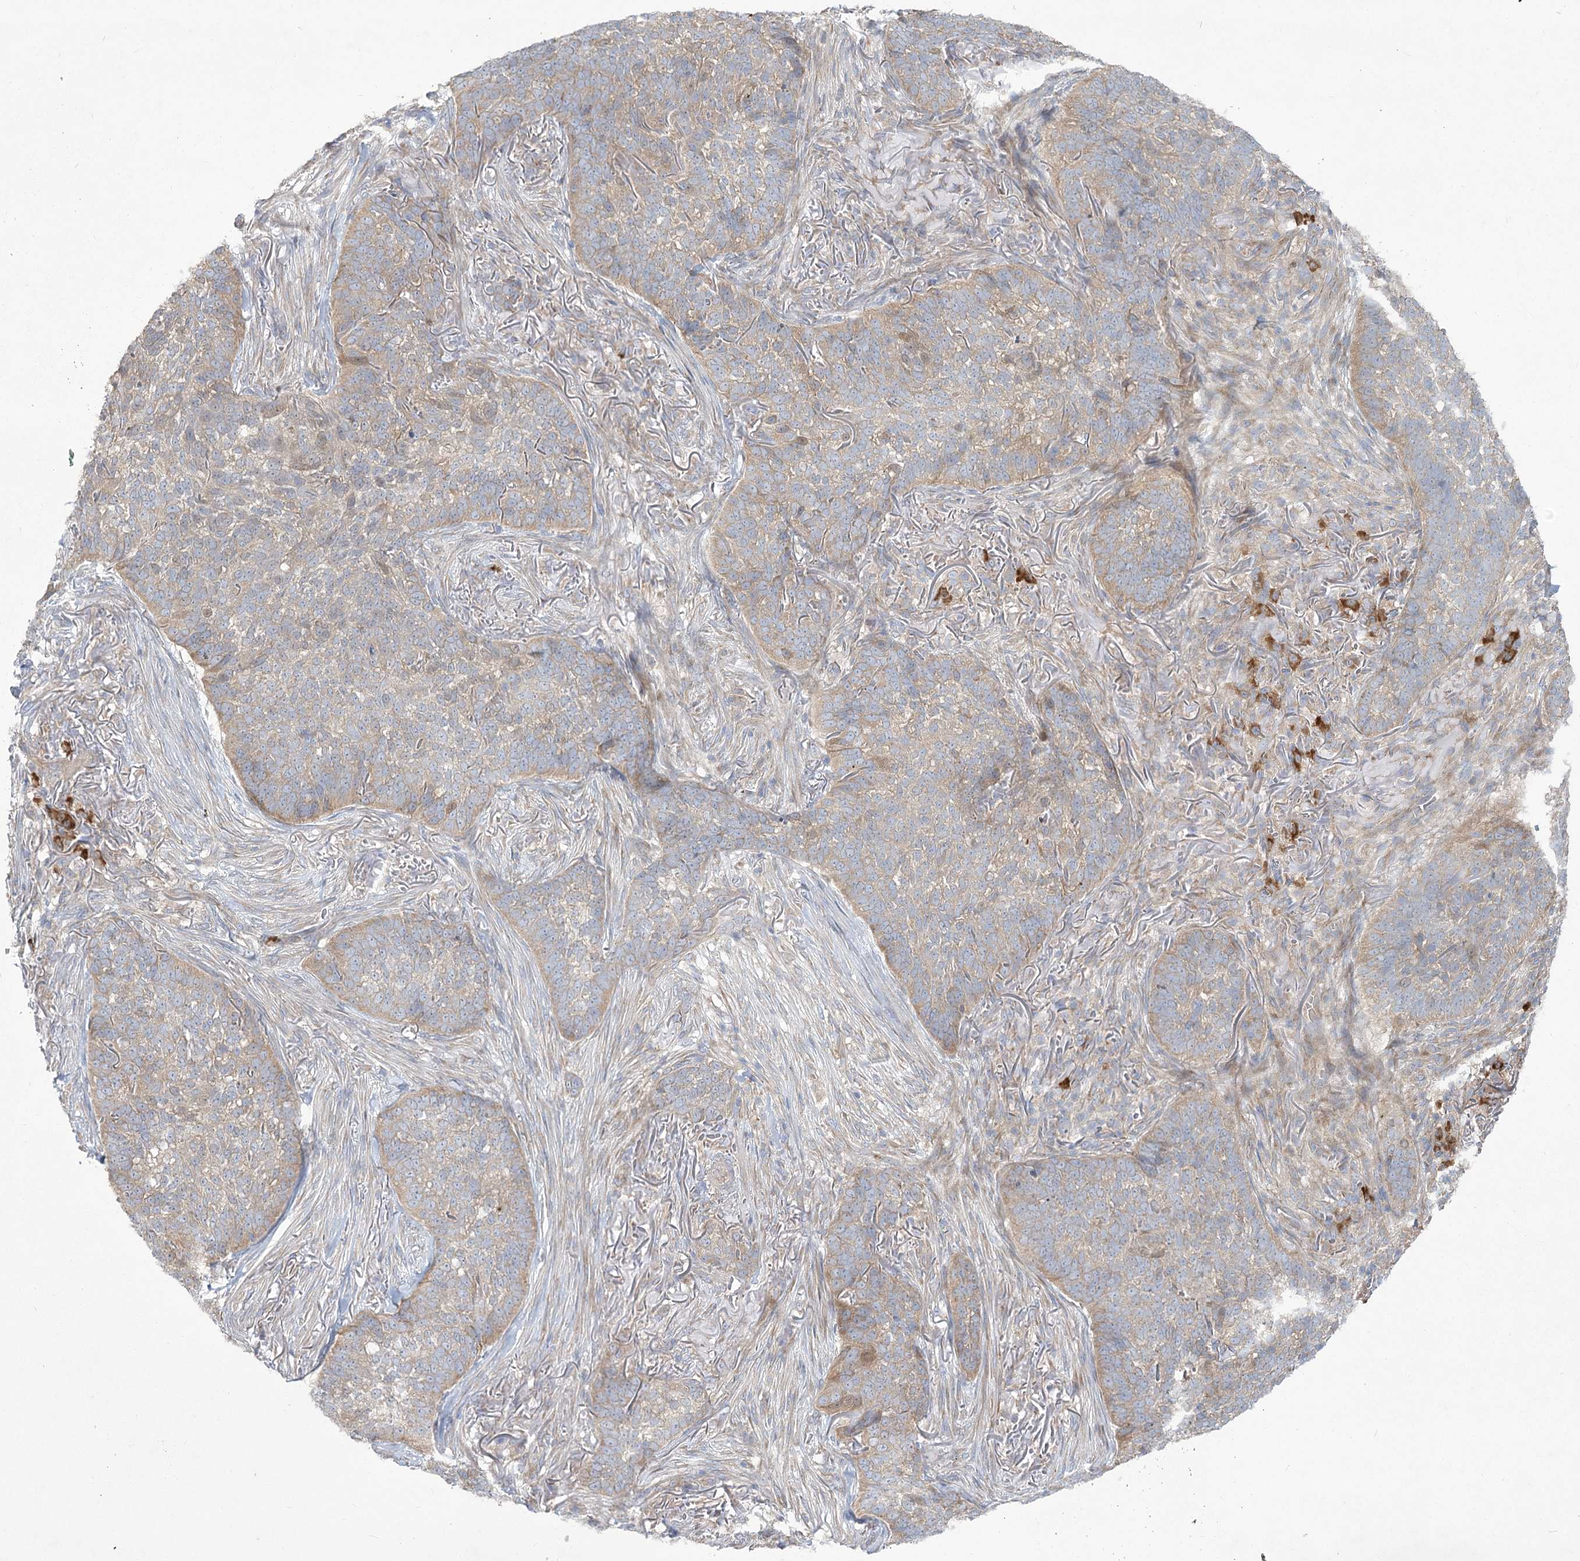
{"staining": {"intensity": "weak", "quantity": ">75%", "location": "cytoplasmic/membranous,nuclear"}, "tissue": "skin cancer", "cell_type": "Tumor cells", "image_type": "cancer", "snomed": [{"axis": "morphology", "description": "Basal cell carcinoma"}, {"axis": "topography", "description": "Skin"}], "caption": "Immunohistochemistry (DAB (3,3'-diaminobenzidine)) staining of human basal cell carcinoma (skin) demonstrates weak cytoplasmic/membranous and nuclear protein staining in about >75% of tumor cells.", "gene": "CAMTA1", "patient": {"sex": "male", "age": 85}}